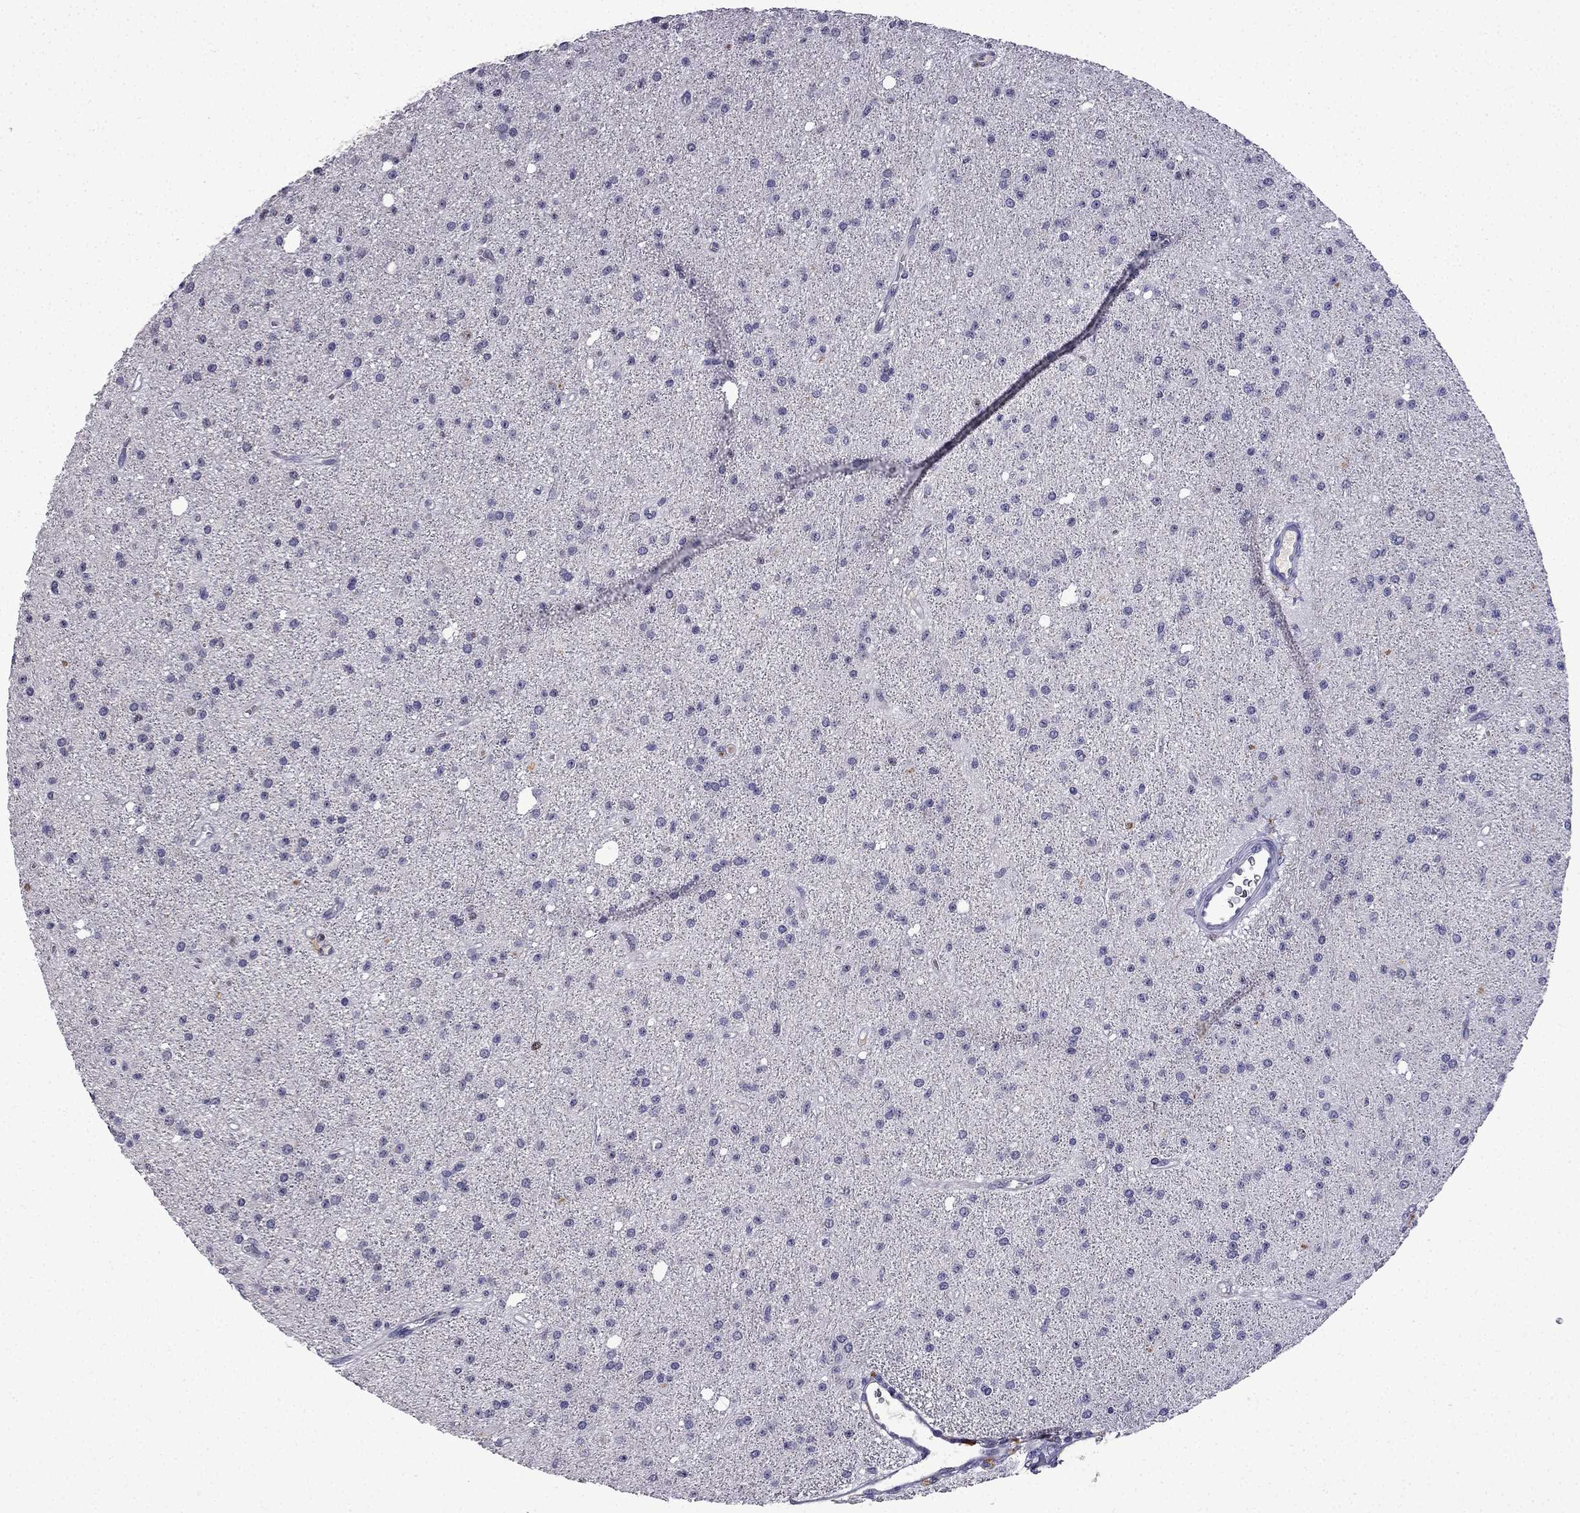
{"staining": {"intensity": "negative", "quantity": "none", "location": "none"}, "tissue": "glioma", "cell_type": "Tumor cells", "image_type": "cancer", "snomed": [{"axis": "morphology", "description": "Glioma, malignant, Low grade"}, {"axis": "topography", "description": "Brain"}], "caption": "The photomicrograph displays no staining of tumor cells in glioma.", "gene": "UHRF1", "patient": {"sex": "male", "age": 27}}